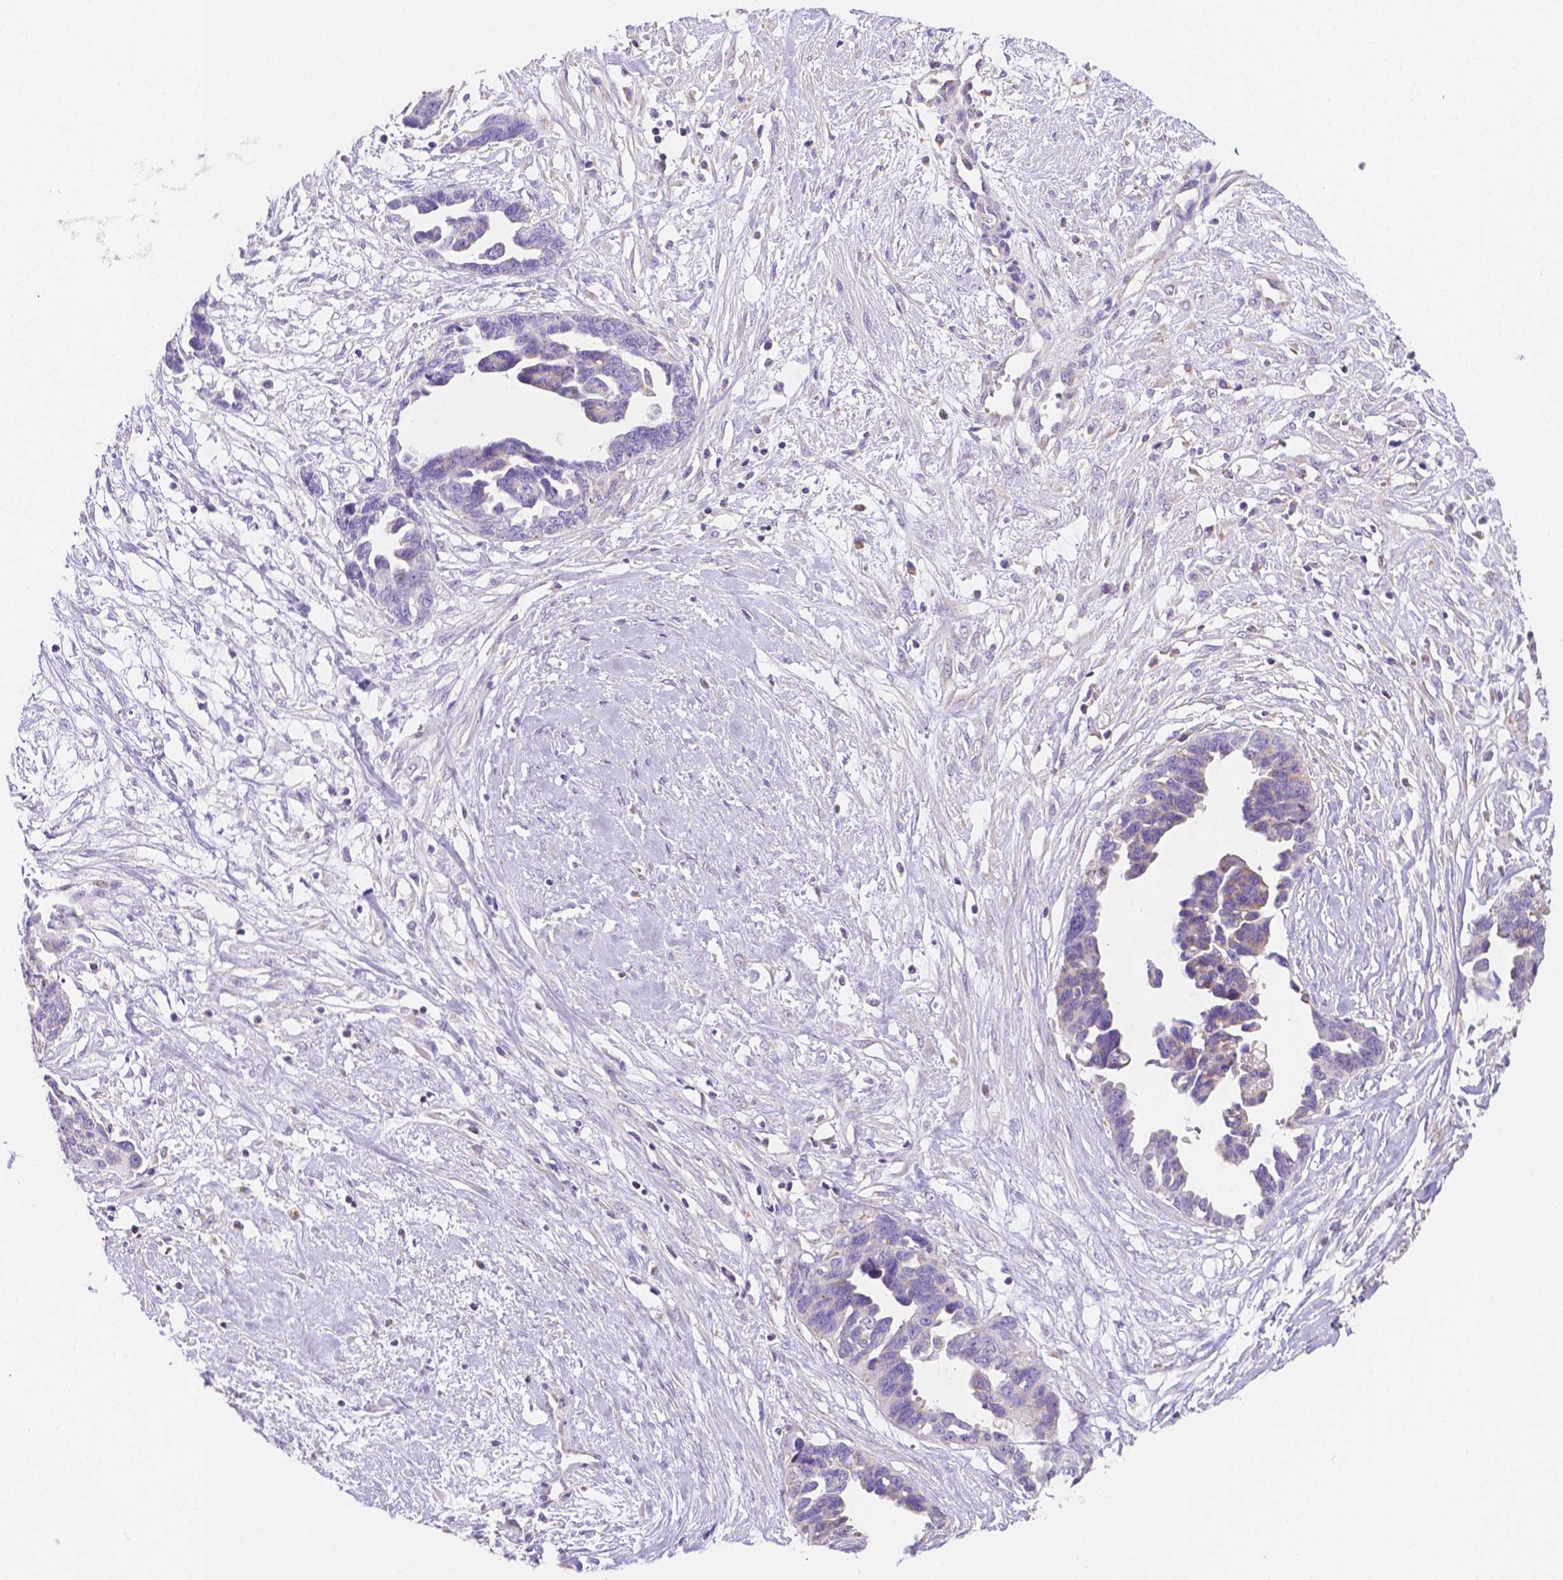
{"staining": {"intensity": "negative", "quantity": "none", "location": "none"}, "tissue": "ovarian cancer", "cell_type": "Tumor cells", "image_type": "cancer", "snomed": [{"axis": "morphology", "description": "Cystadenocarcinoma, serous, NOS"}, {"axis": "topography", "description": "Ovary"}], "caption": "A high-resolution micrograph shows IHC staining of ovarian cancer (serous cystadenocarcinoma), which reveals no significant expression in tumor cells.", "gene": "TMEM130", "patient": {"sex": "female", "age": 69}}